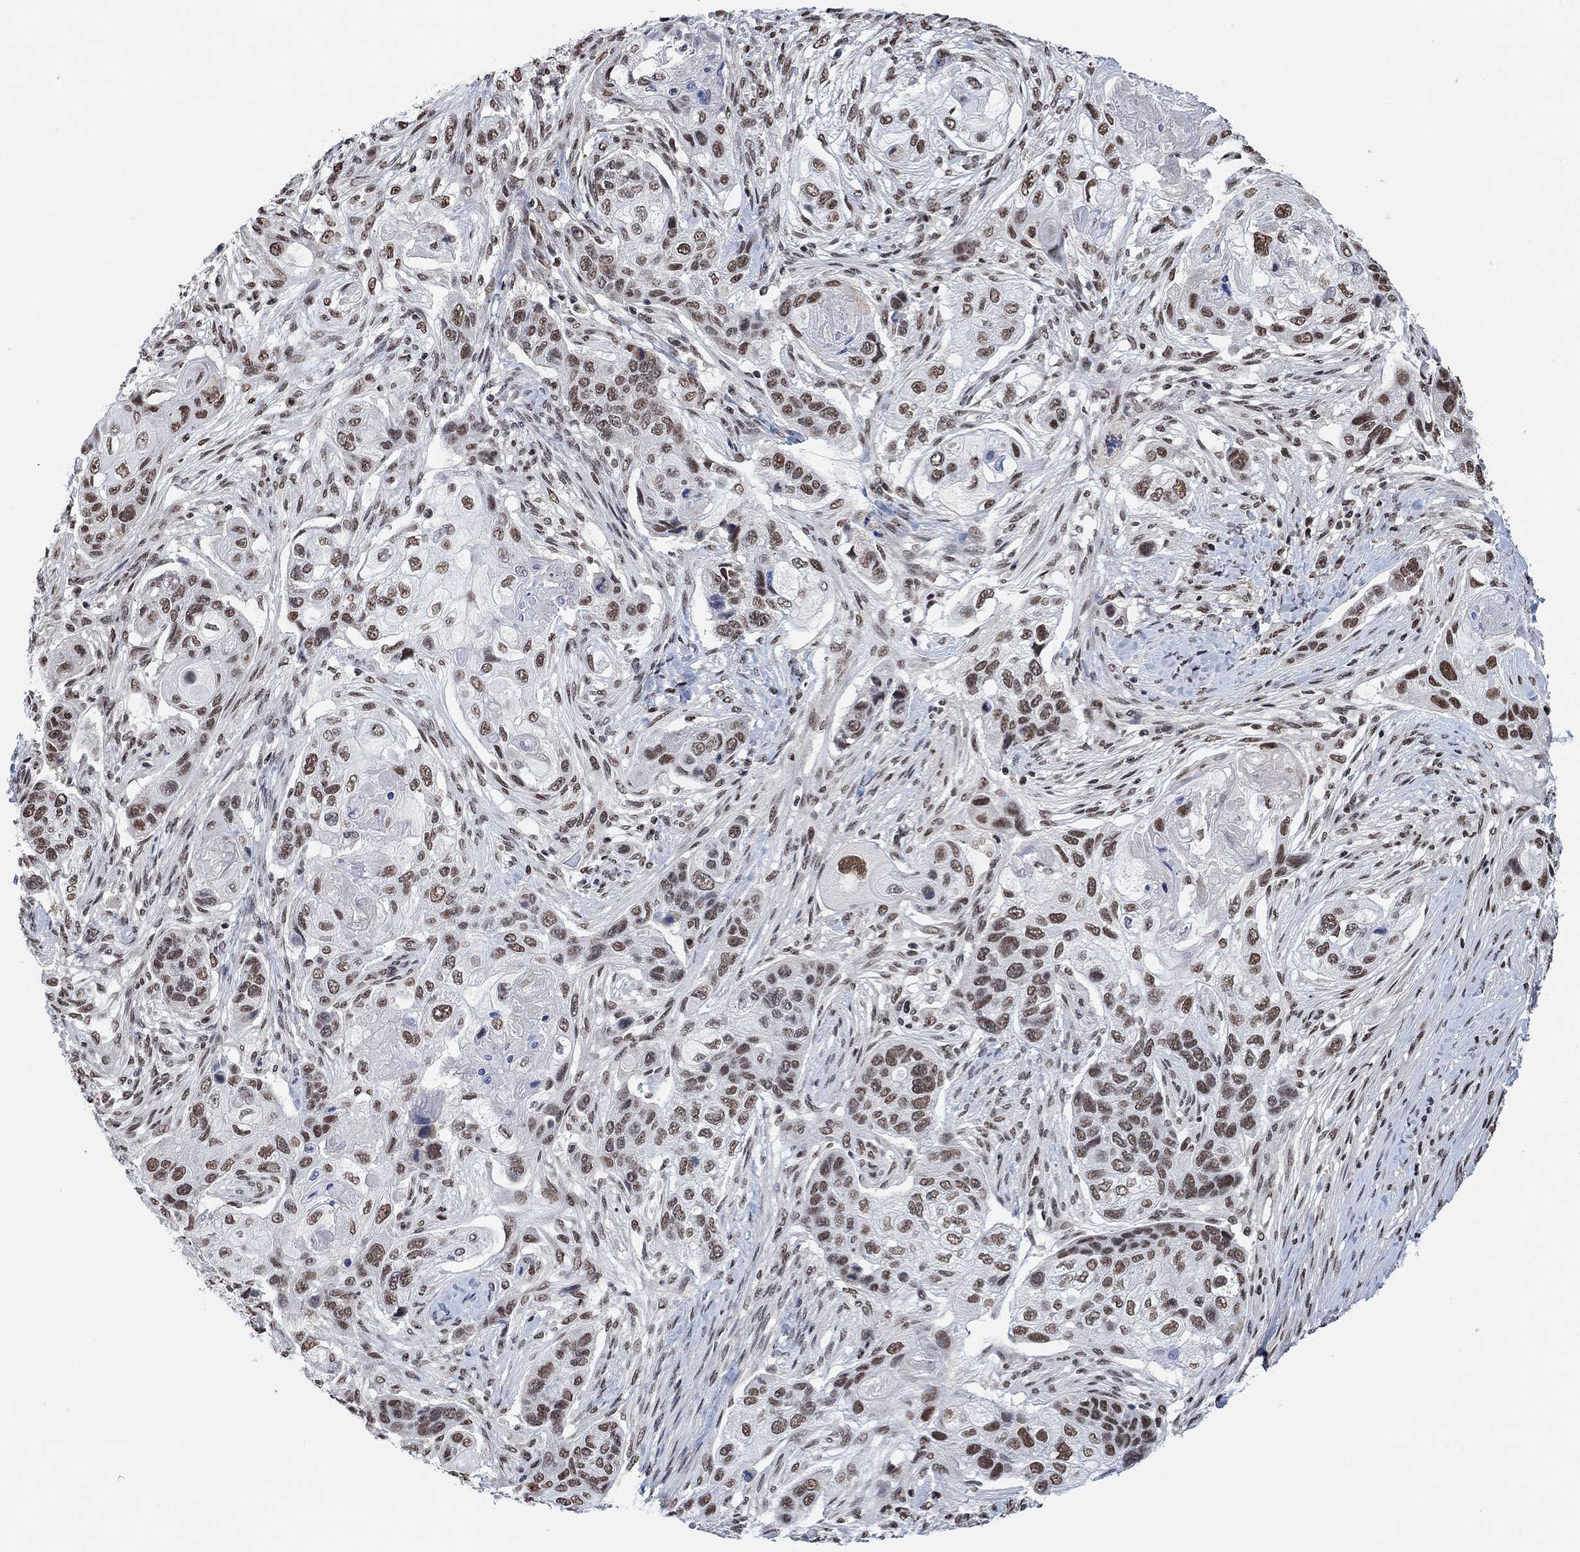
{"staining": {"intensity": "moderate", "quantity": ">75%", "location": "nuclear"}, "tissue": "lung cancer", "cell_type": "Tumor cells", "image_type": "cancer", "snomed": [{"axis": "morphology", "description": "Normal tissue, NOS"}, {"axis": "morphology", "description": "Squamous cell carcinoma, NOS"}, {"axis": "topography", "description": "Bronchus"}, {"axis": "topography", "description": "Lung"}], "caption": "Squamous cell carcinoma (lung) was stained to show a protein in brown. There is medium levels of moderate nuclear staining in approximately >75% of tumor cells. Using DAB (3,3'-diaminobenzidine) (brown) and hematoxylin (blue) stains, captured at high magnification using brightfield microscopy.", "gene": "USP39", "patient": {"sex": "male", "age": 69}}